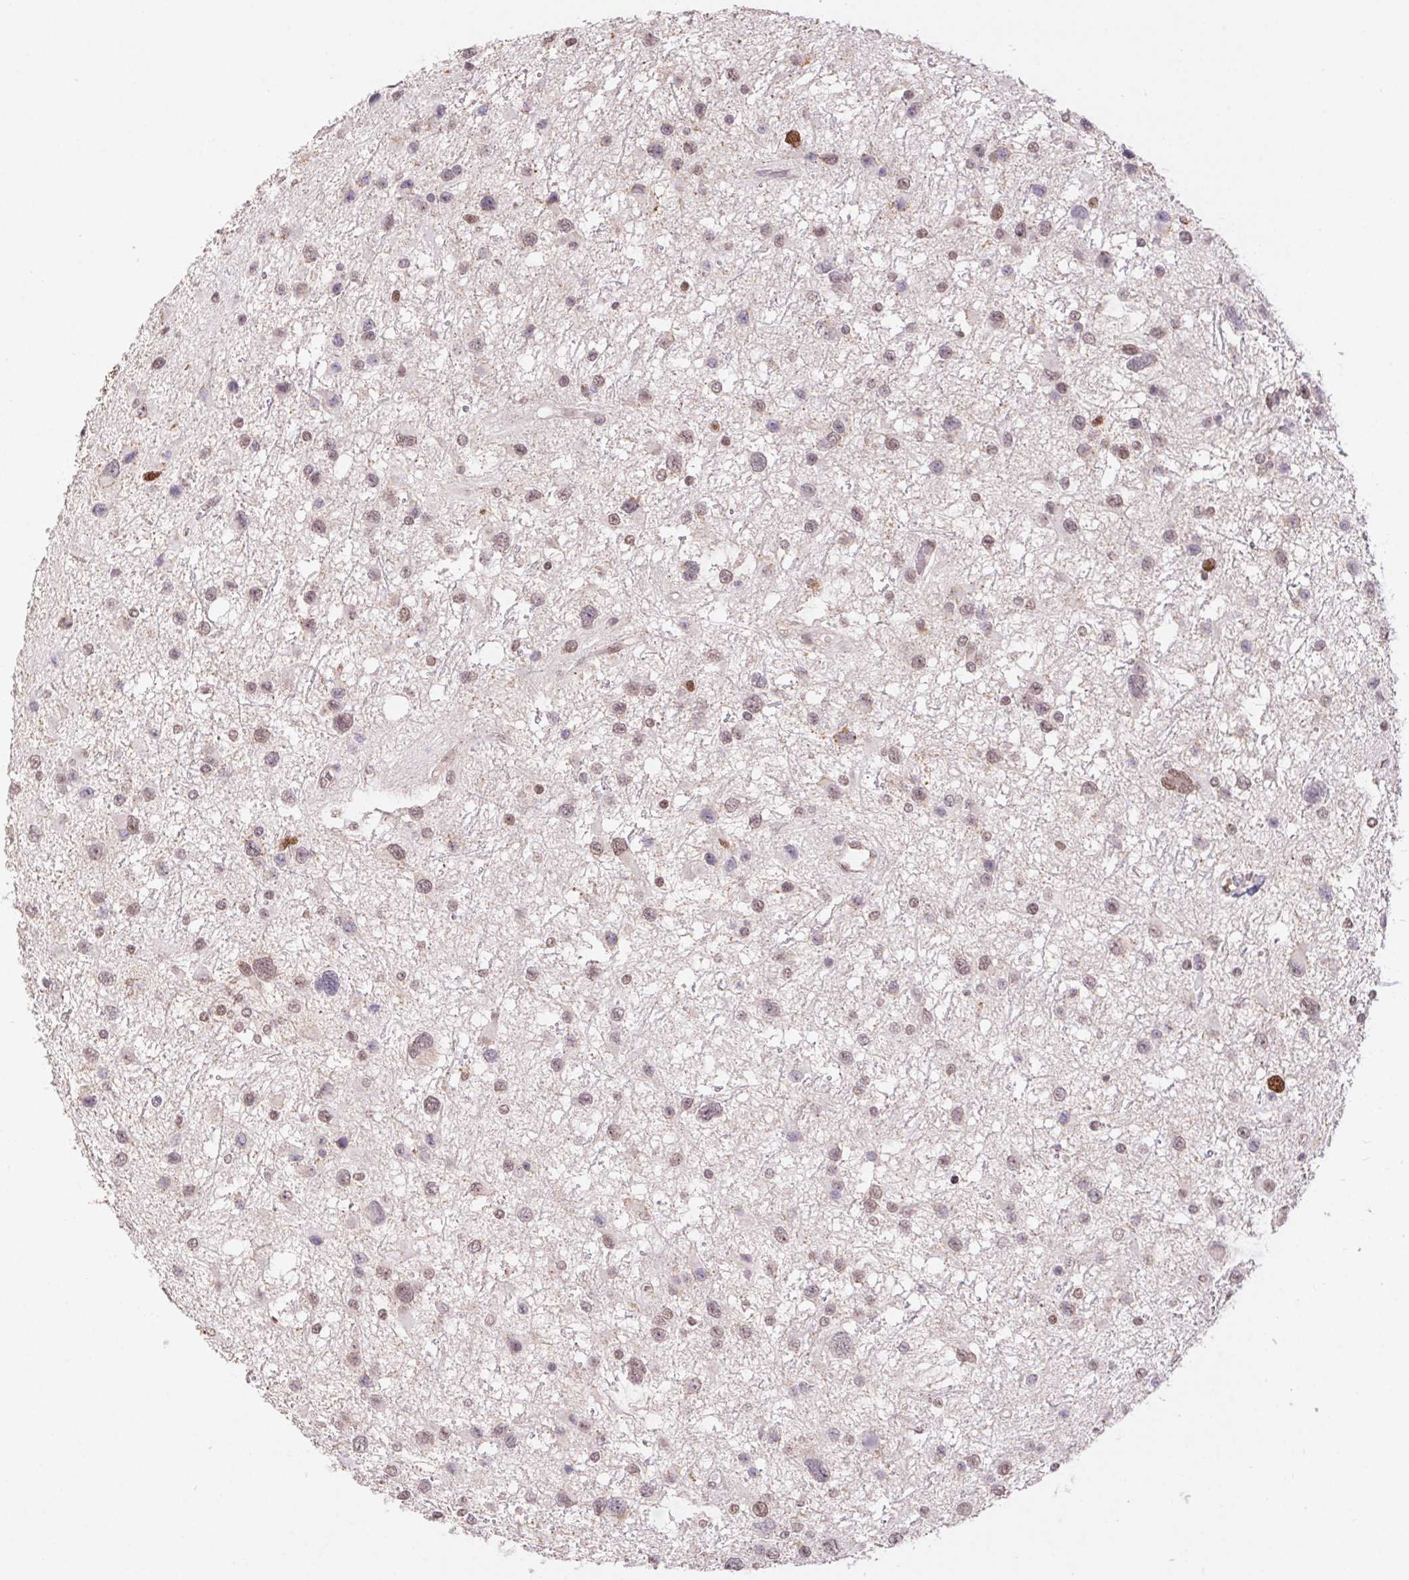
{"staining": {"intensity": "weak", "quantity": "25%-75%", "location": "nuclear"}, "tissue": "glioma", "cell_type": "Tumor cells", "image_type": "cancer", "snomed": [{"axis": "morphology", "description": "Glioma, malignant, Low grade"}, {"axis": "topography", "description": "Brain"}], "caption": "An image of human glioma stained for a protein demonstrates weak nuclear brown staining in tumor cells.", "gene": "POLD3", "patient": {"sex": "female", "age": 32}}